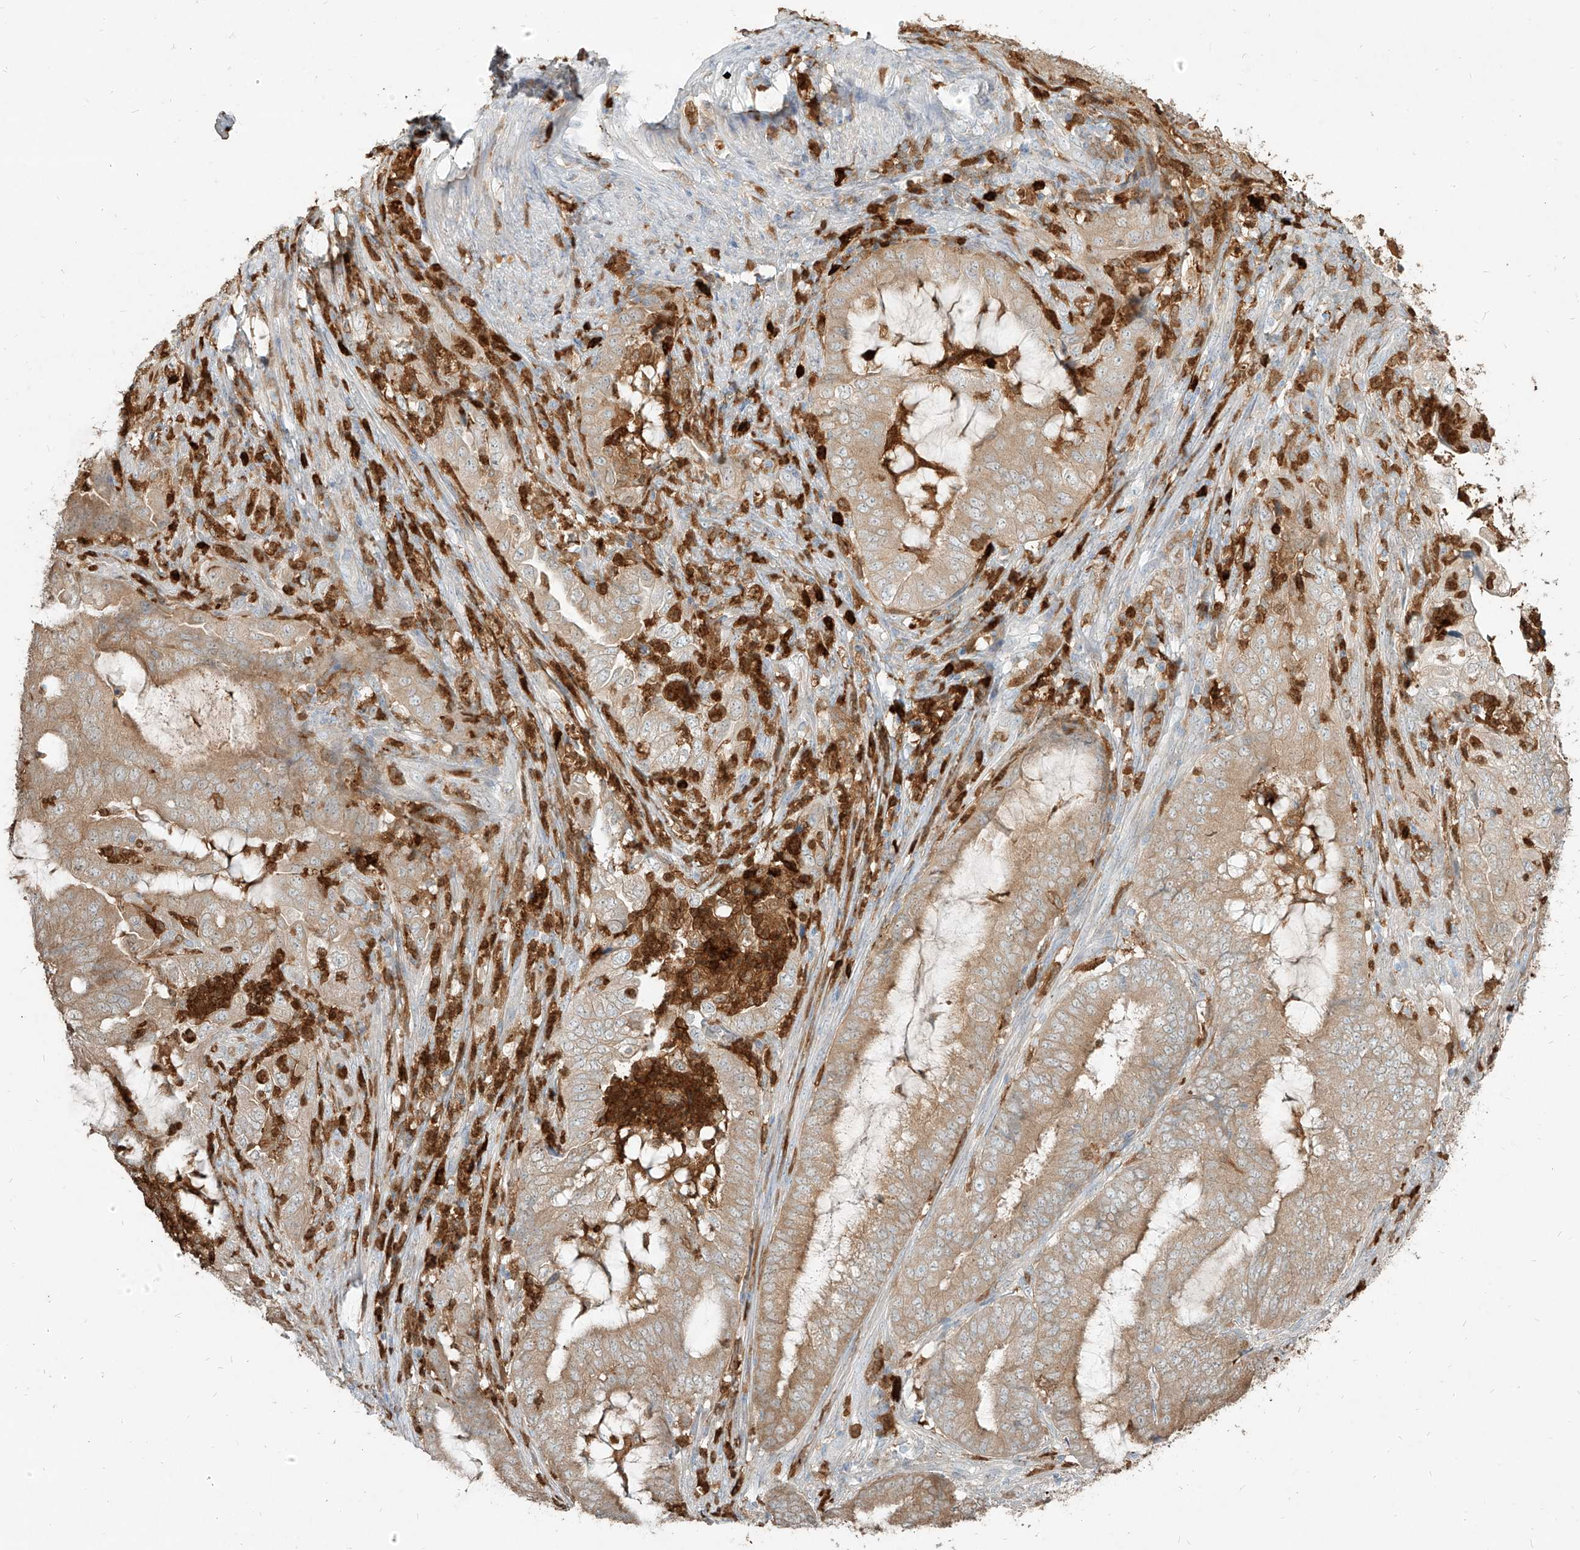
{"staining": {"intensity": "weak", "quantity": ">75%", "location": "cytoplasmic/membranous"}, "tissue": "endometrial cancer", "cell_type": "Tumor cells", "image_type": "cancer", "snomed": [{"axis": "morphology", "description": "Adenocarcinoma, NOS"}, {"axis": "topography", "description": "Endometrium"}], "caption": "Protein staining shows weak cytoplasmic/membranous staining in about >75% of tumor cells in endometrial adenocarcinoma. The staining was performed using DAB, with brown indicating positive protein expression. Nuclei are stained blue with hematoxylin.", "gene": "PGD", "patient": {"sex": "female", "age": 51}}